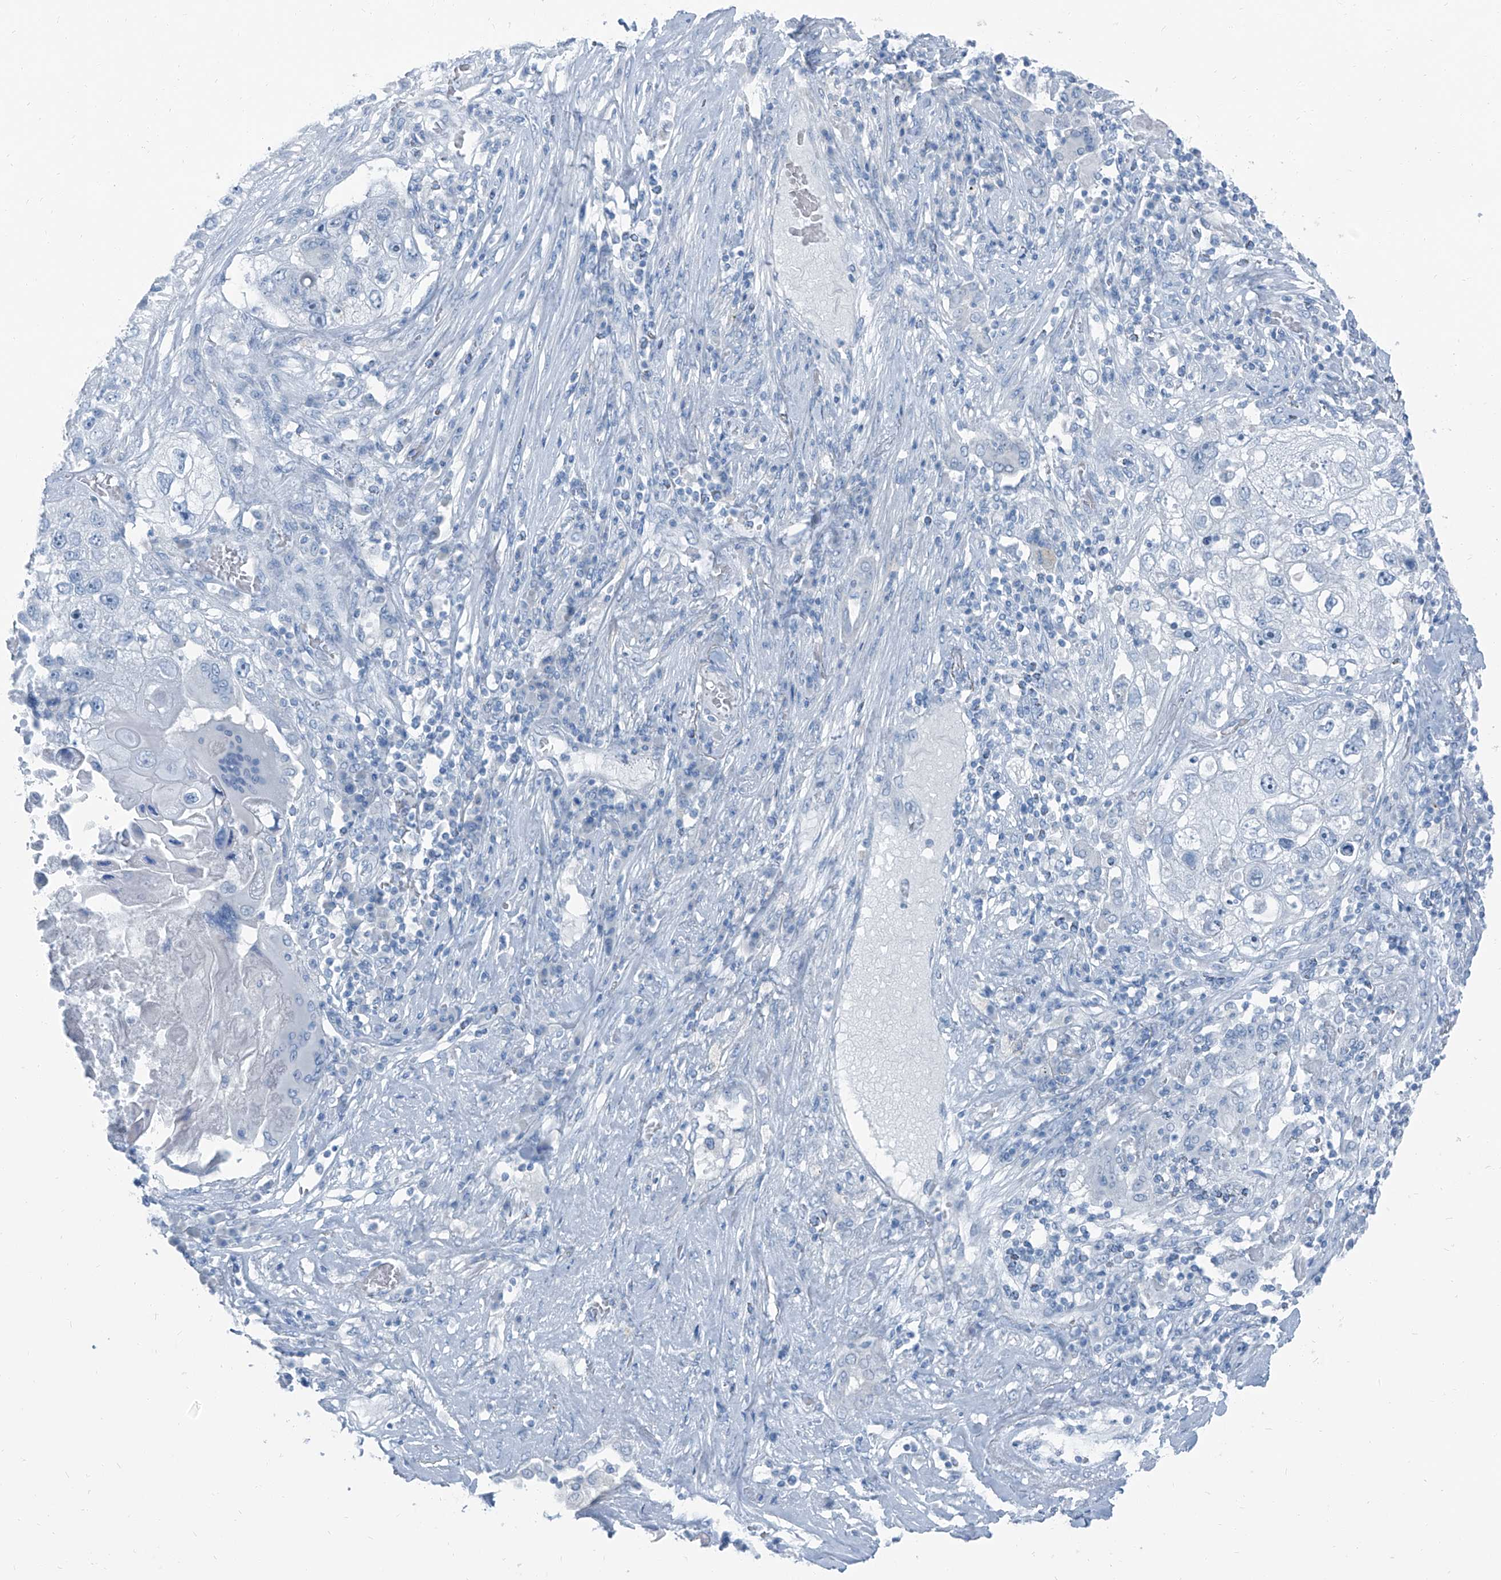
{"staining": {"intensity": "negative", "quantity": "none", "location": "none"}, "tissue": "lung cancer", "cell_type": "Tumor cells", "image_type": "cancer", "snomed": [{"axis": "morphology", "description": "Squamous cell carcinoma, NOS"}, {"axis": "topography", "description": "Lung"}], "caption": "Tumor cells are negative for protein expression in human lung cancer. (DAB immunohistochemistry, high magnification).", "gene": "RGN", "patient": {"sex": "male", "age": 61}}